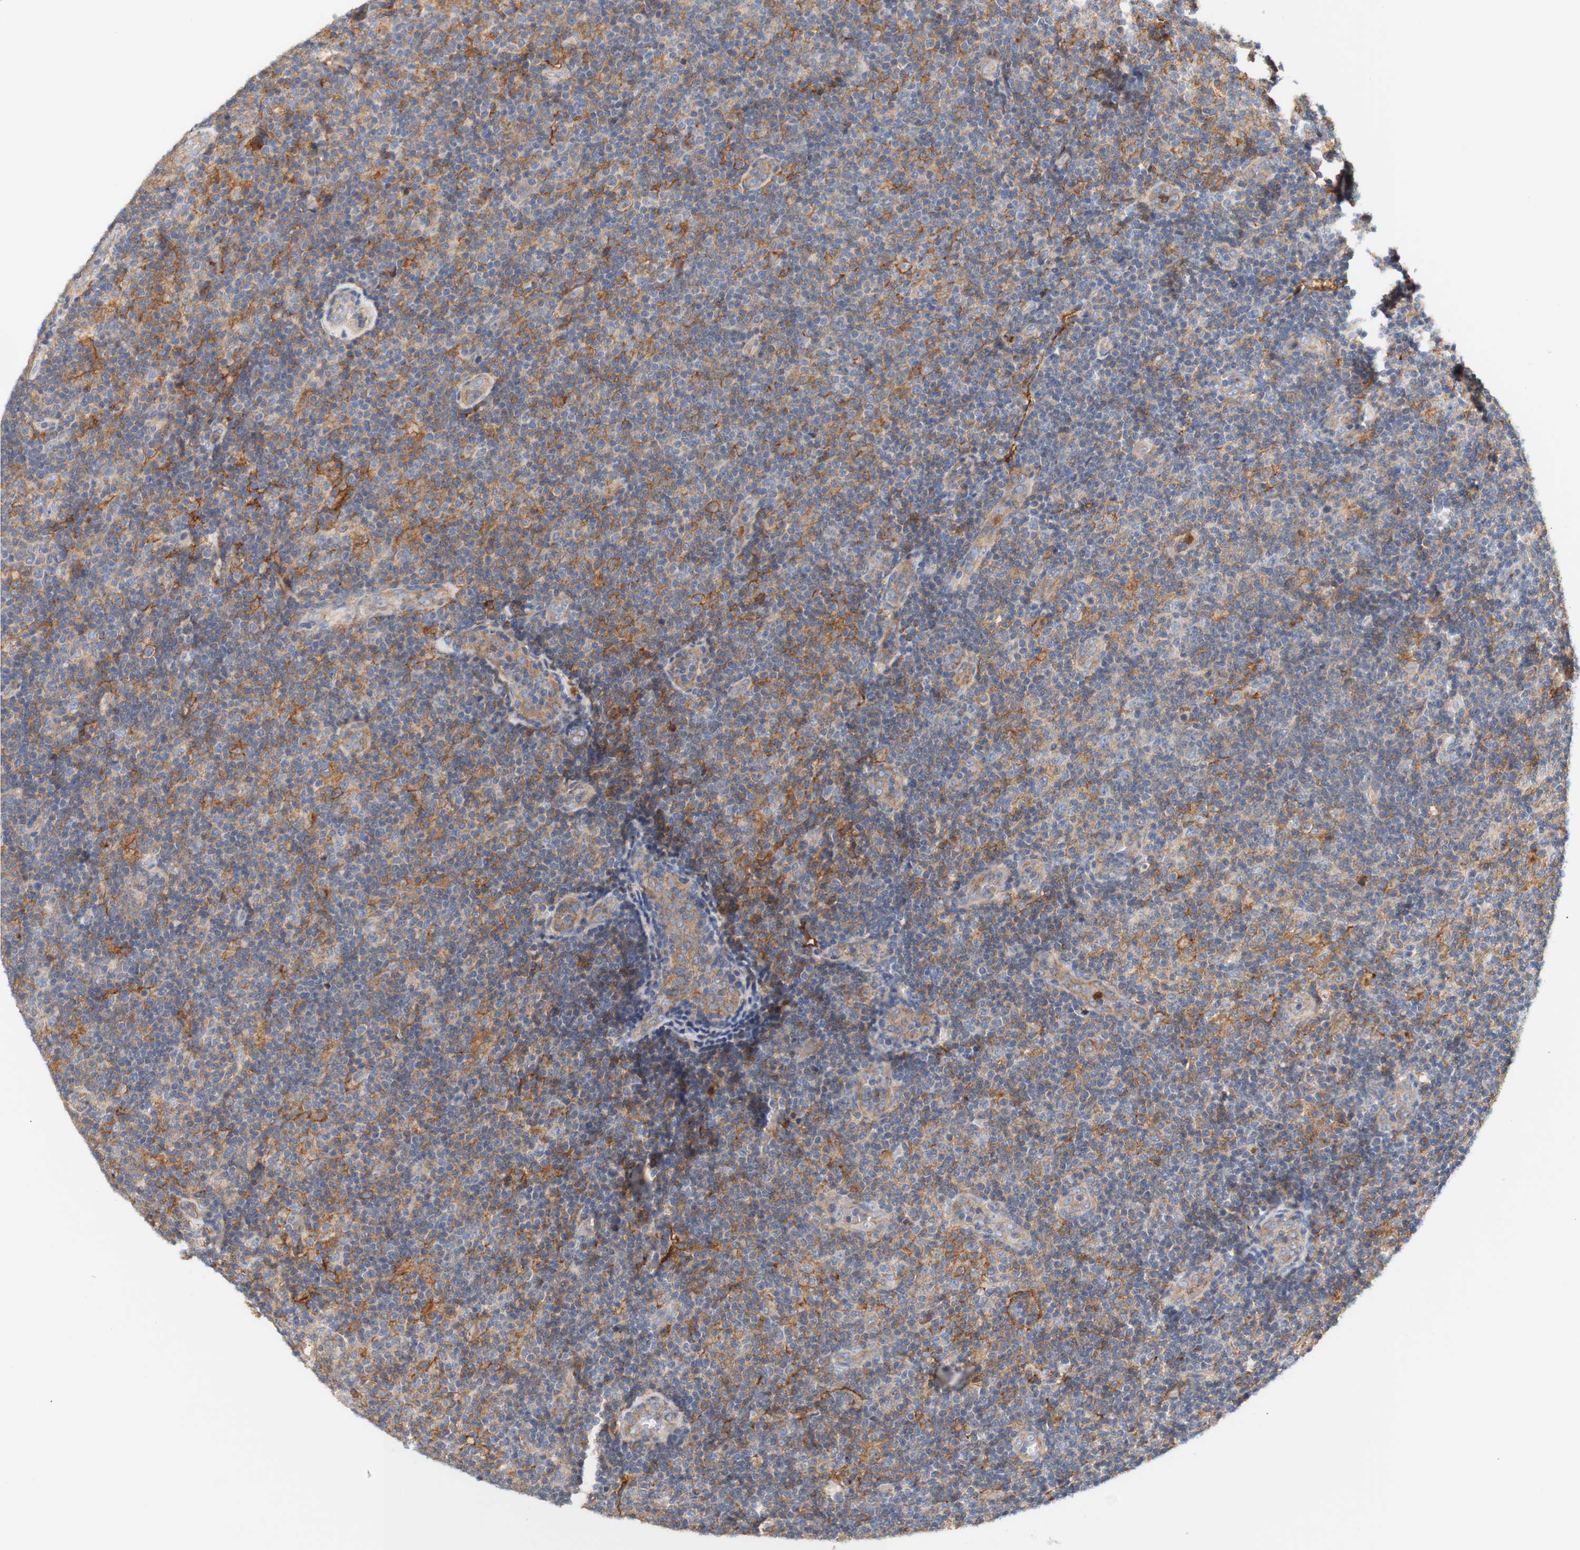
{"staining": {"intensity": "moderate", "quantity": "25%-75%", "location": "cytoplasmic/membranous"}, "tissue": "lymphoma", "cell_type": "Tumor cells", "image_type": "cancer", "snomed": [{"axis": "morphology", "description": "Malignant lymphoma, non-Hodgkin's type, Low grade"}, {"axis": "topography", "description": "Lymph node"}], "caption": "Lymphoma tissue exhibits moderate cytoplasmic/membranous staining in about 25%-75% of tumor cells", "gene": "PCDH7", "patient": {"sex": "male", "age": 83}}